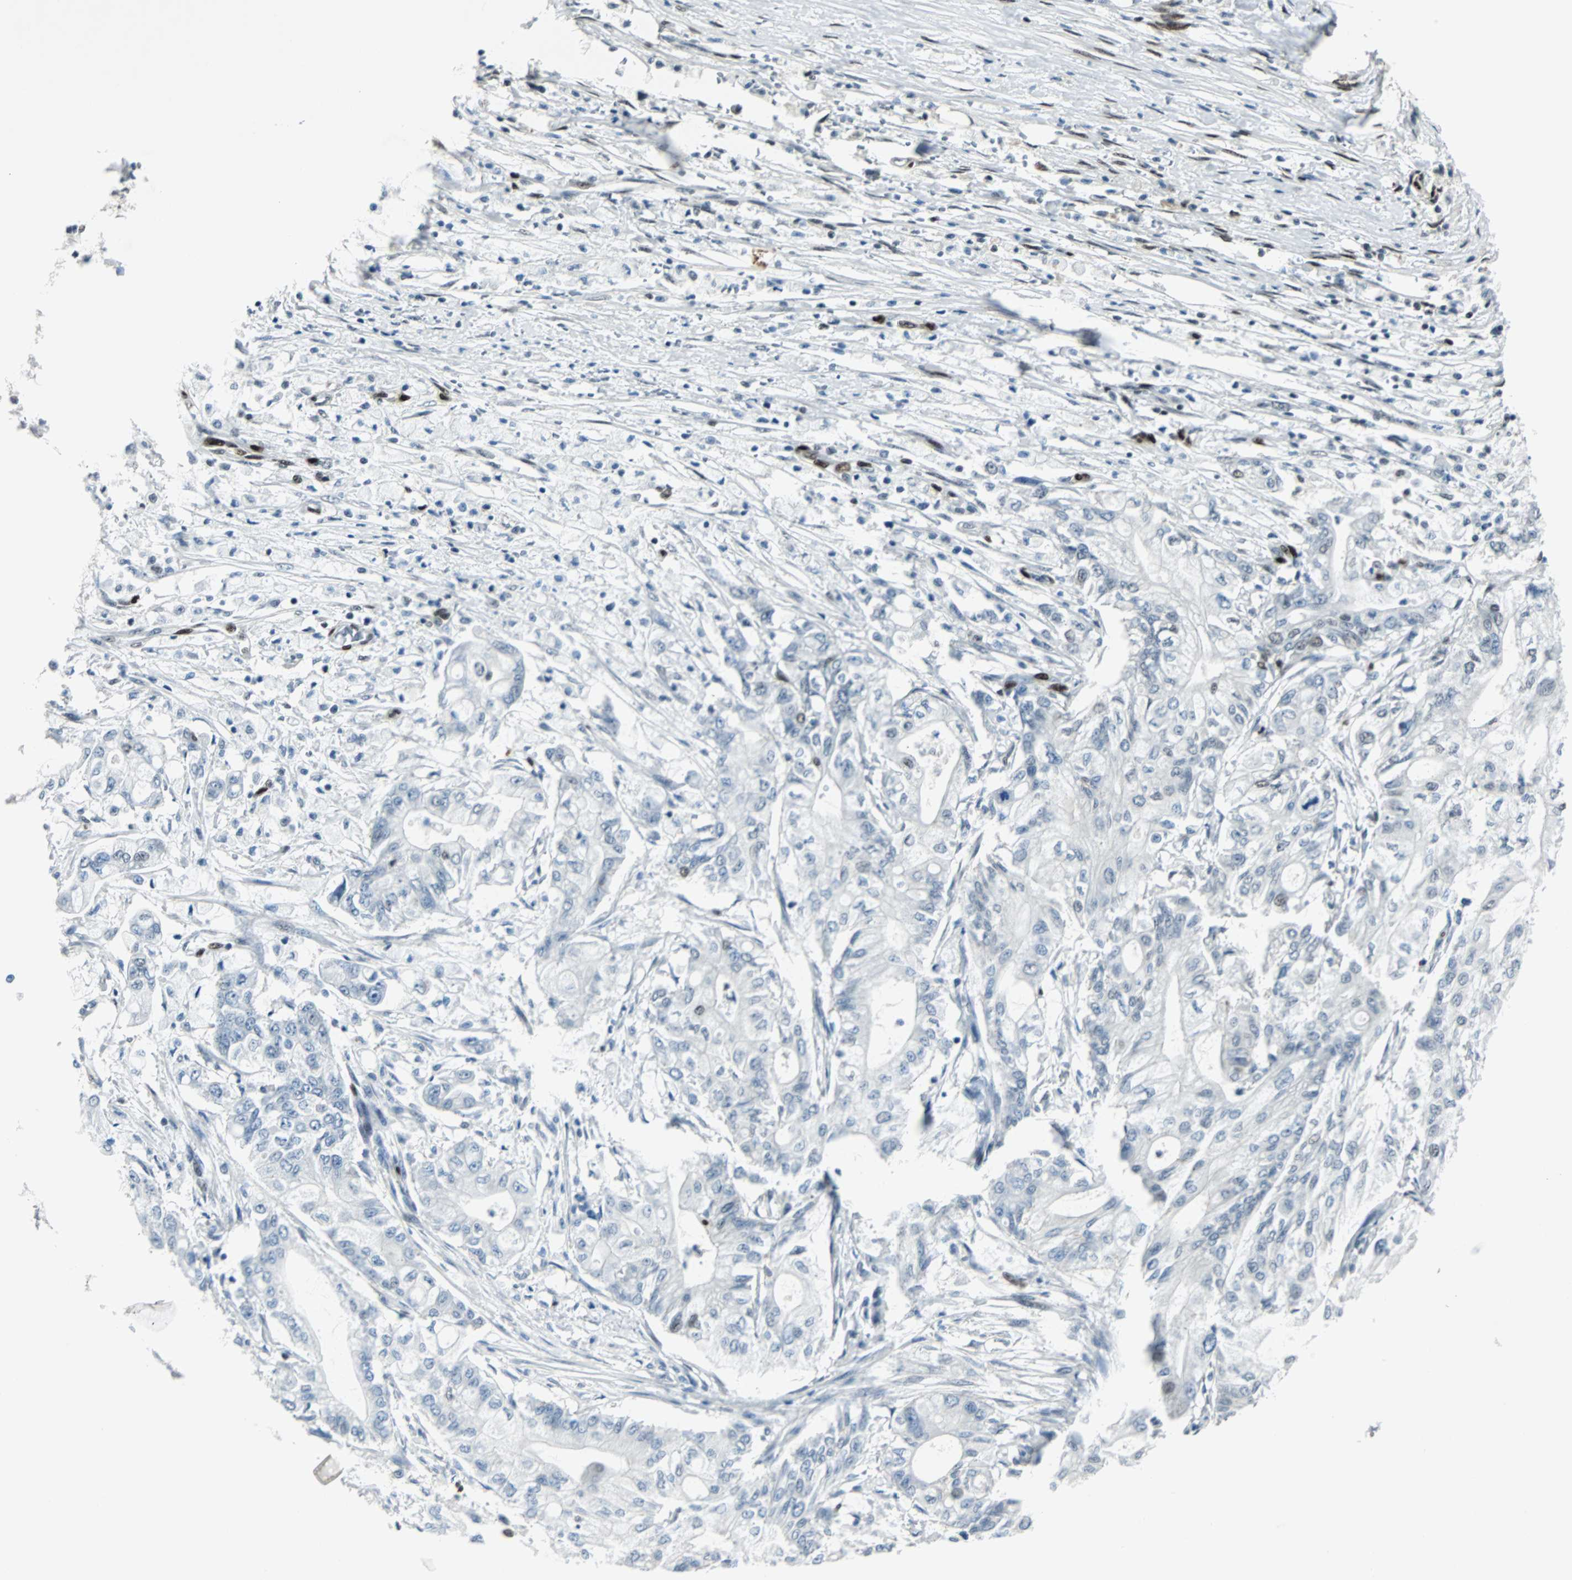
{"staining": {"intensity": "negative", "quantity": "none", "location": "none"}, "tissue": "pancreatic cancer", "cell_type": "Tumor cells", "image_type": "cancer", "snomed": [{"axis": "morphology", "description": "Adenocarcinoma, NOS"}, {"axis": "topography", "description": "Pancreas"}], "caption": "Photomicrograph shows no significant protein positivity in tumor cells of pancreatic cancer.", "gene": "MEF2D", "patient": {"sex": "male", "age": 70}}